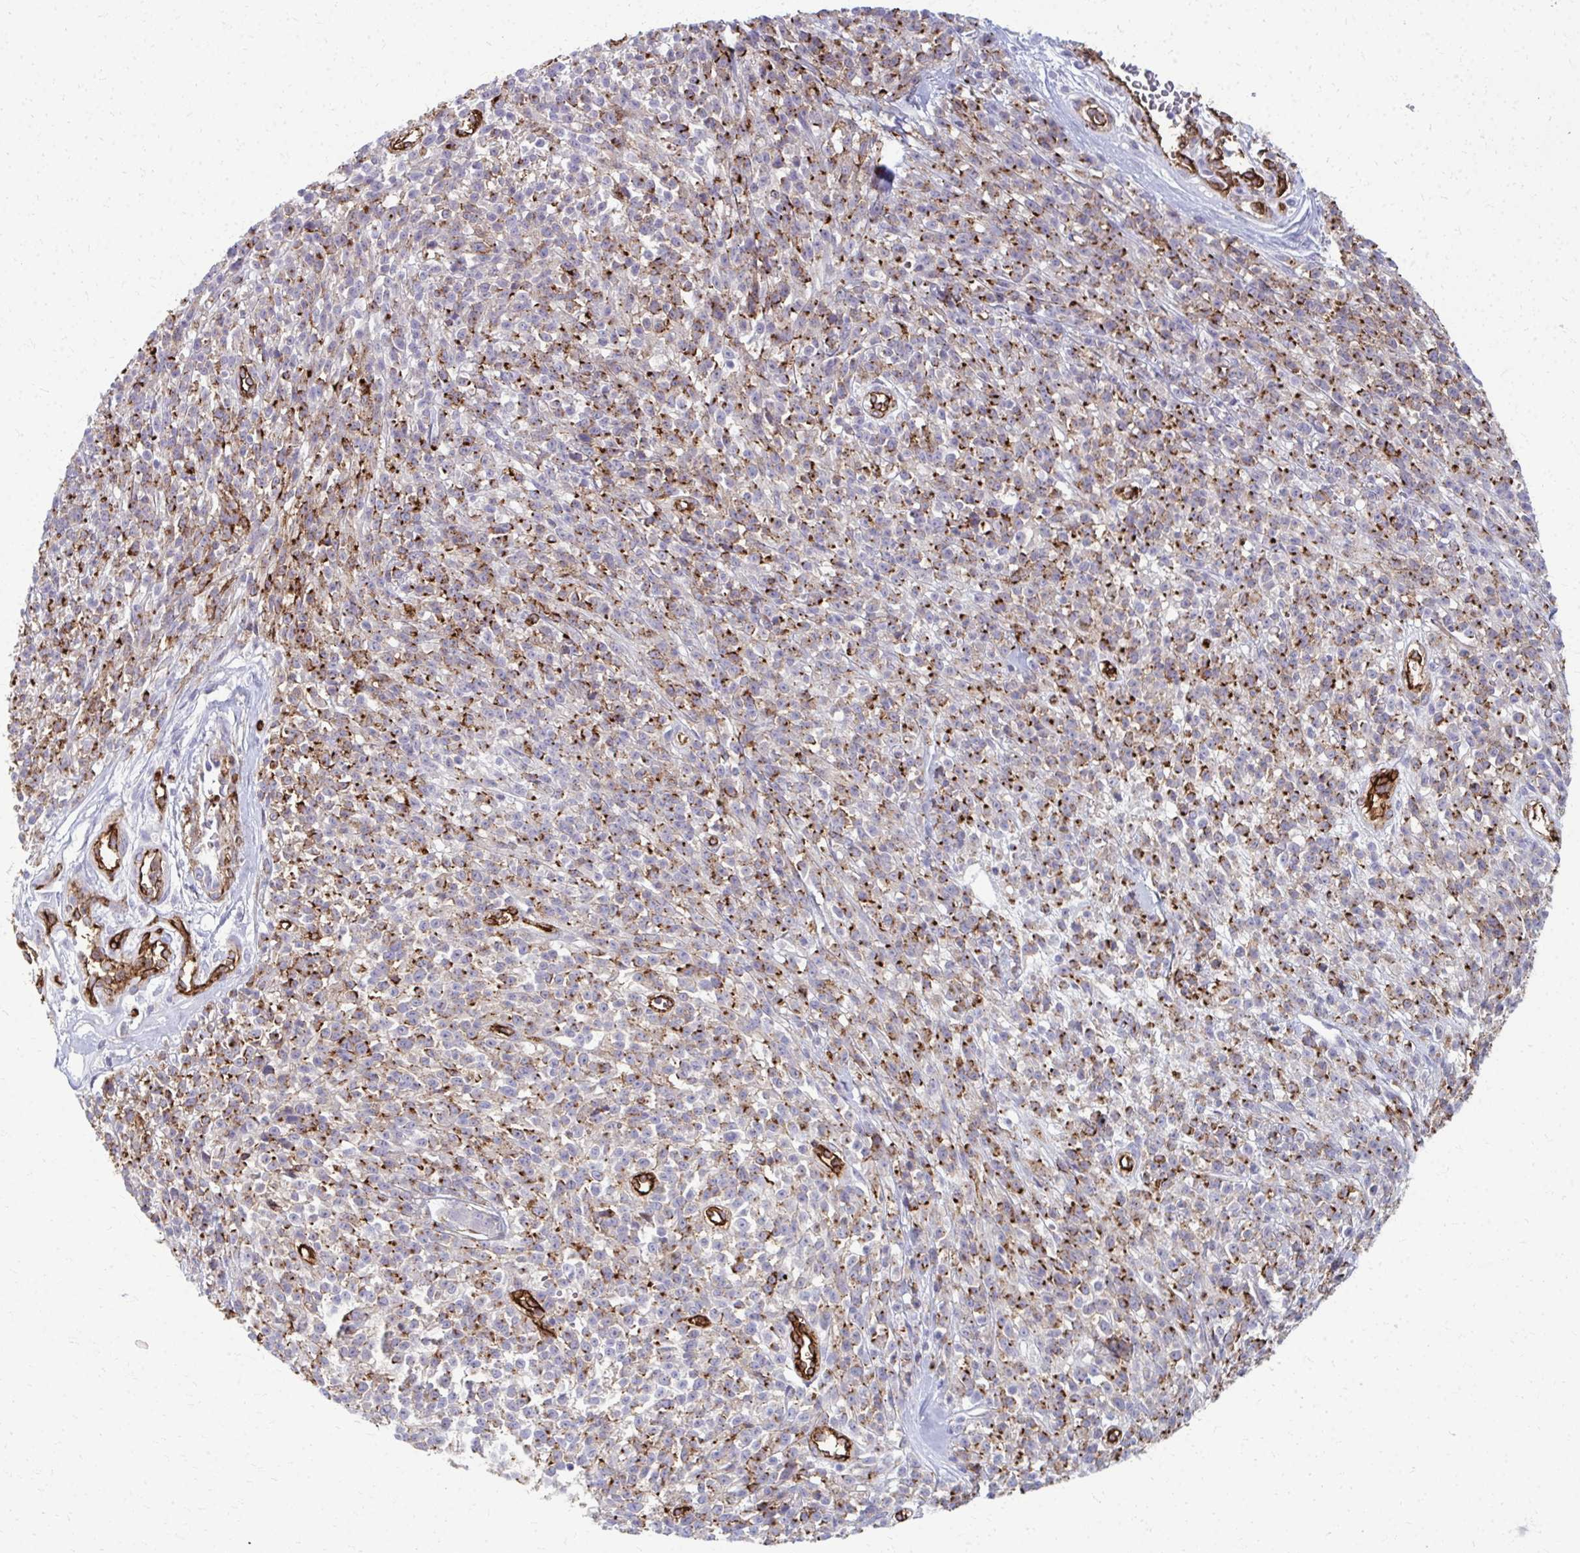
{"staining": {"intensity": "moderate", "quantity": ">75%", "location": "cytoplasmic/membranous"}, "tissue": "melanoma", "cell_type": "Tumor cells", "image_type": "cancer", "snomed": [{"axis": "morphology", "description": "Malignant melanoma, NOS"}, {"axis": "topography", "description": "Skin"}, {"axis": "topography", "description": "Skin of trunk"}], "caption": "Immunohistochemistry (IHC) photomicrograph of human melanoma stained for a protein (brown), which reveals medium levels of moderate cytoplasmic/membranous expression in about >75% of tumor cells.", "gene": "ADIPOQ", "patient": {"sex": "male", "age": 74}}